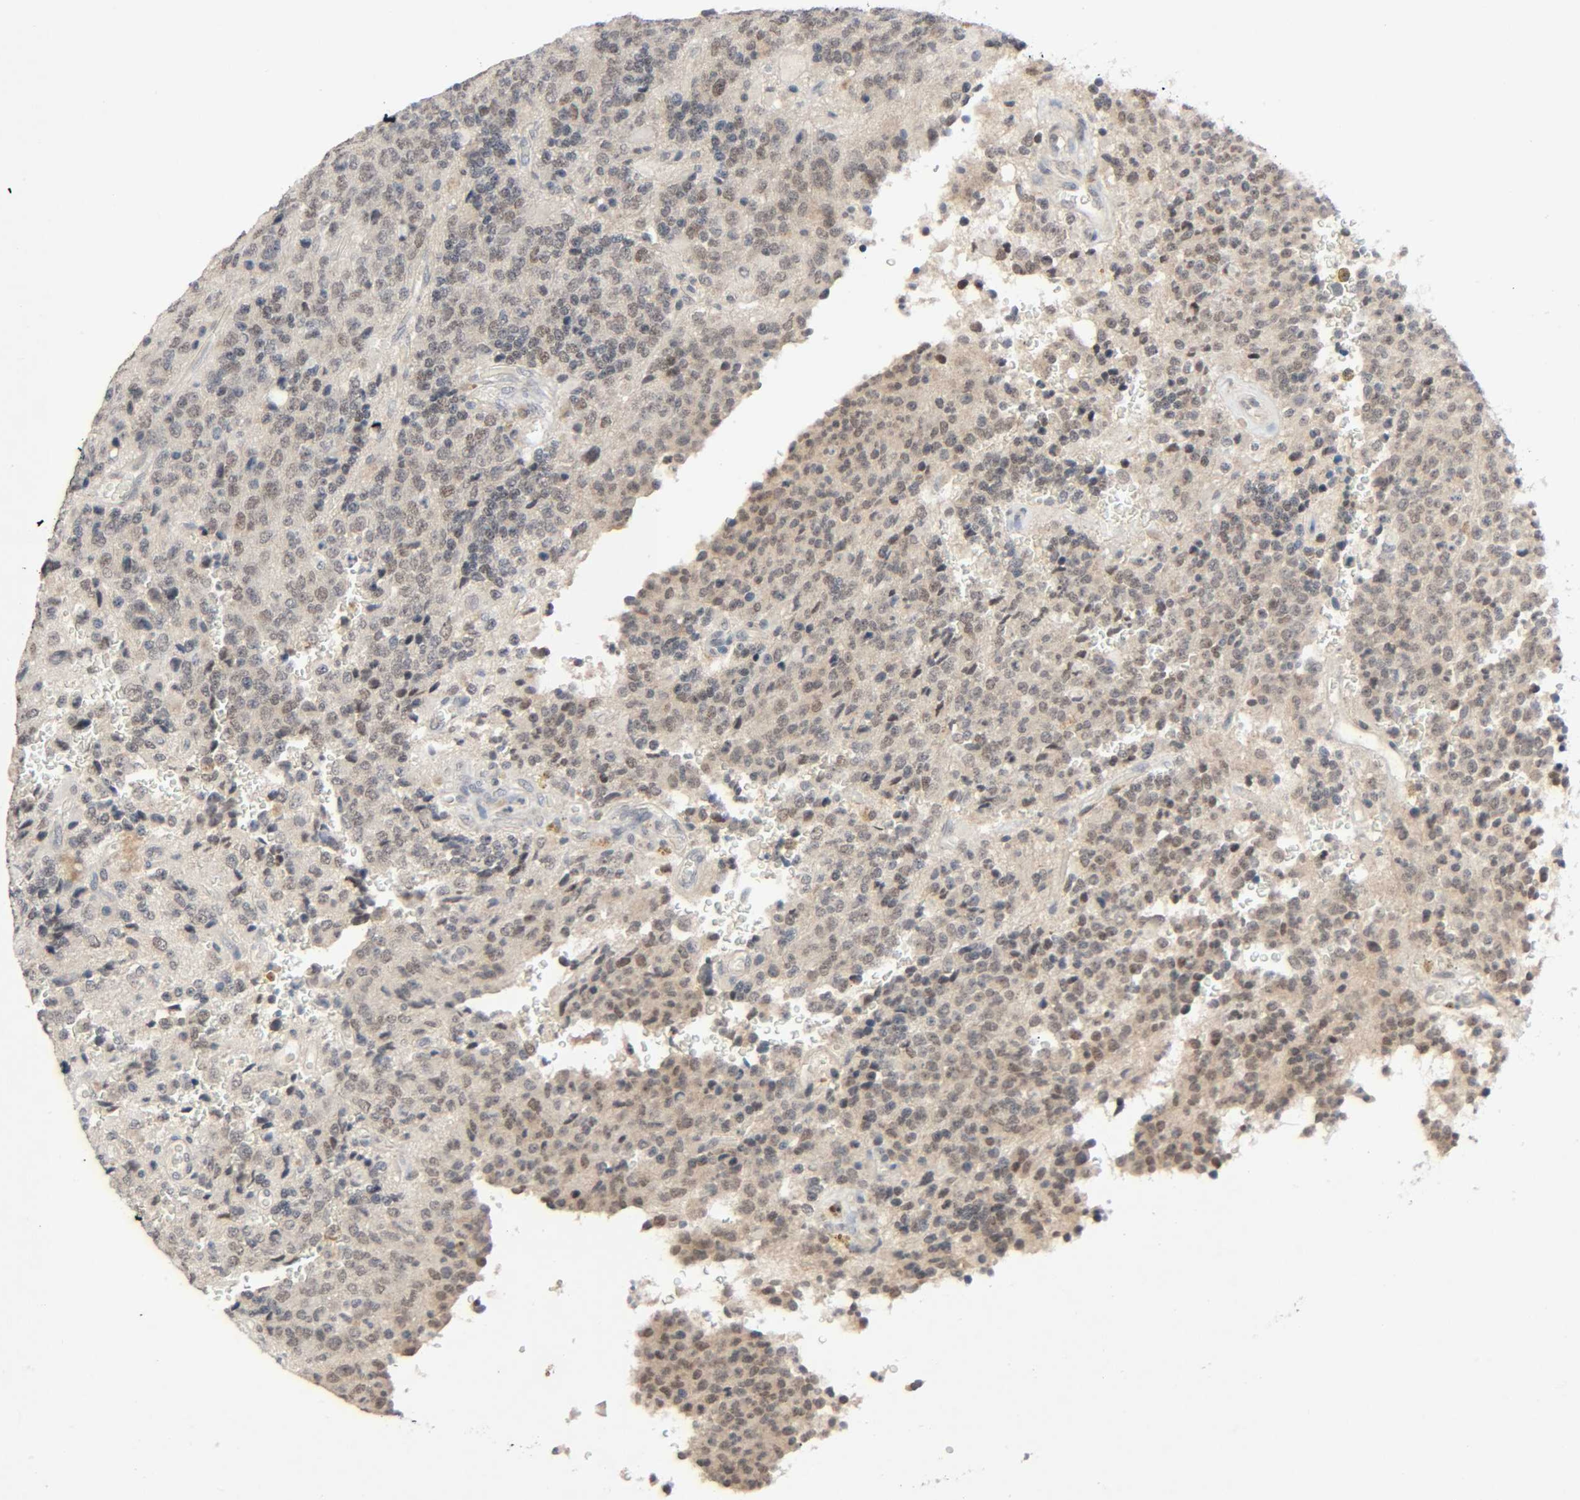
{"staining": {"intensity": "moderate", "quantity": "25%-75%", "location": "cytoplasmic/membranous,nuclear"}, "tissue": "glioma", "cell_type": "Tumor cells", "image_type": "cancer", "snomed": [{"axis": "morphology", "description": "Glioma, malignant, High grade"}, {"axis": "topography", "description": "pancreas cauda"}], "caption": "High-magnification brightfield microscopy of glioma stained with DAB (brown) and counterstained with hematoxylin (blue). tumor cells exhibit moderate cytoplasmic/membranous and nuclear positivity is identified in approximately25%-75% of cells.", "gene": "MAPKAPK5", "patient": {"sex": "male", "age": 60}}